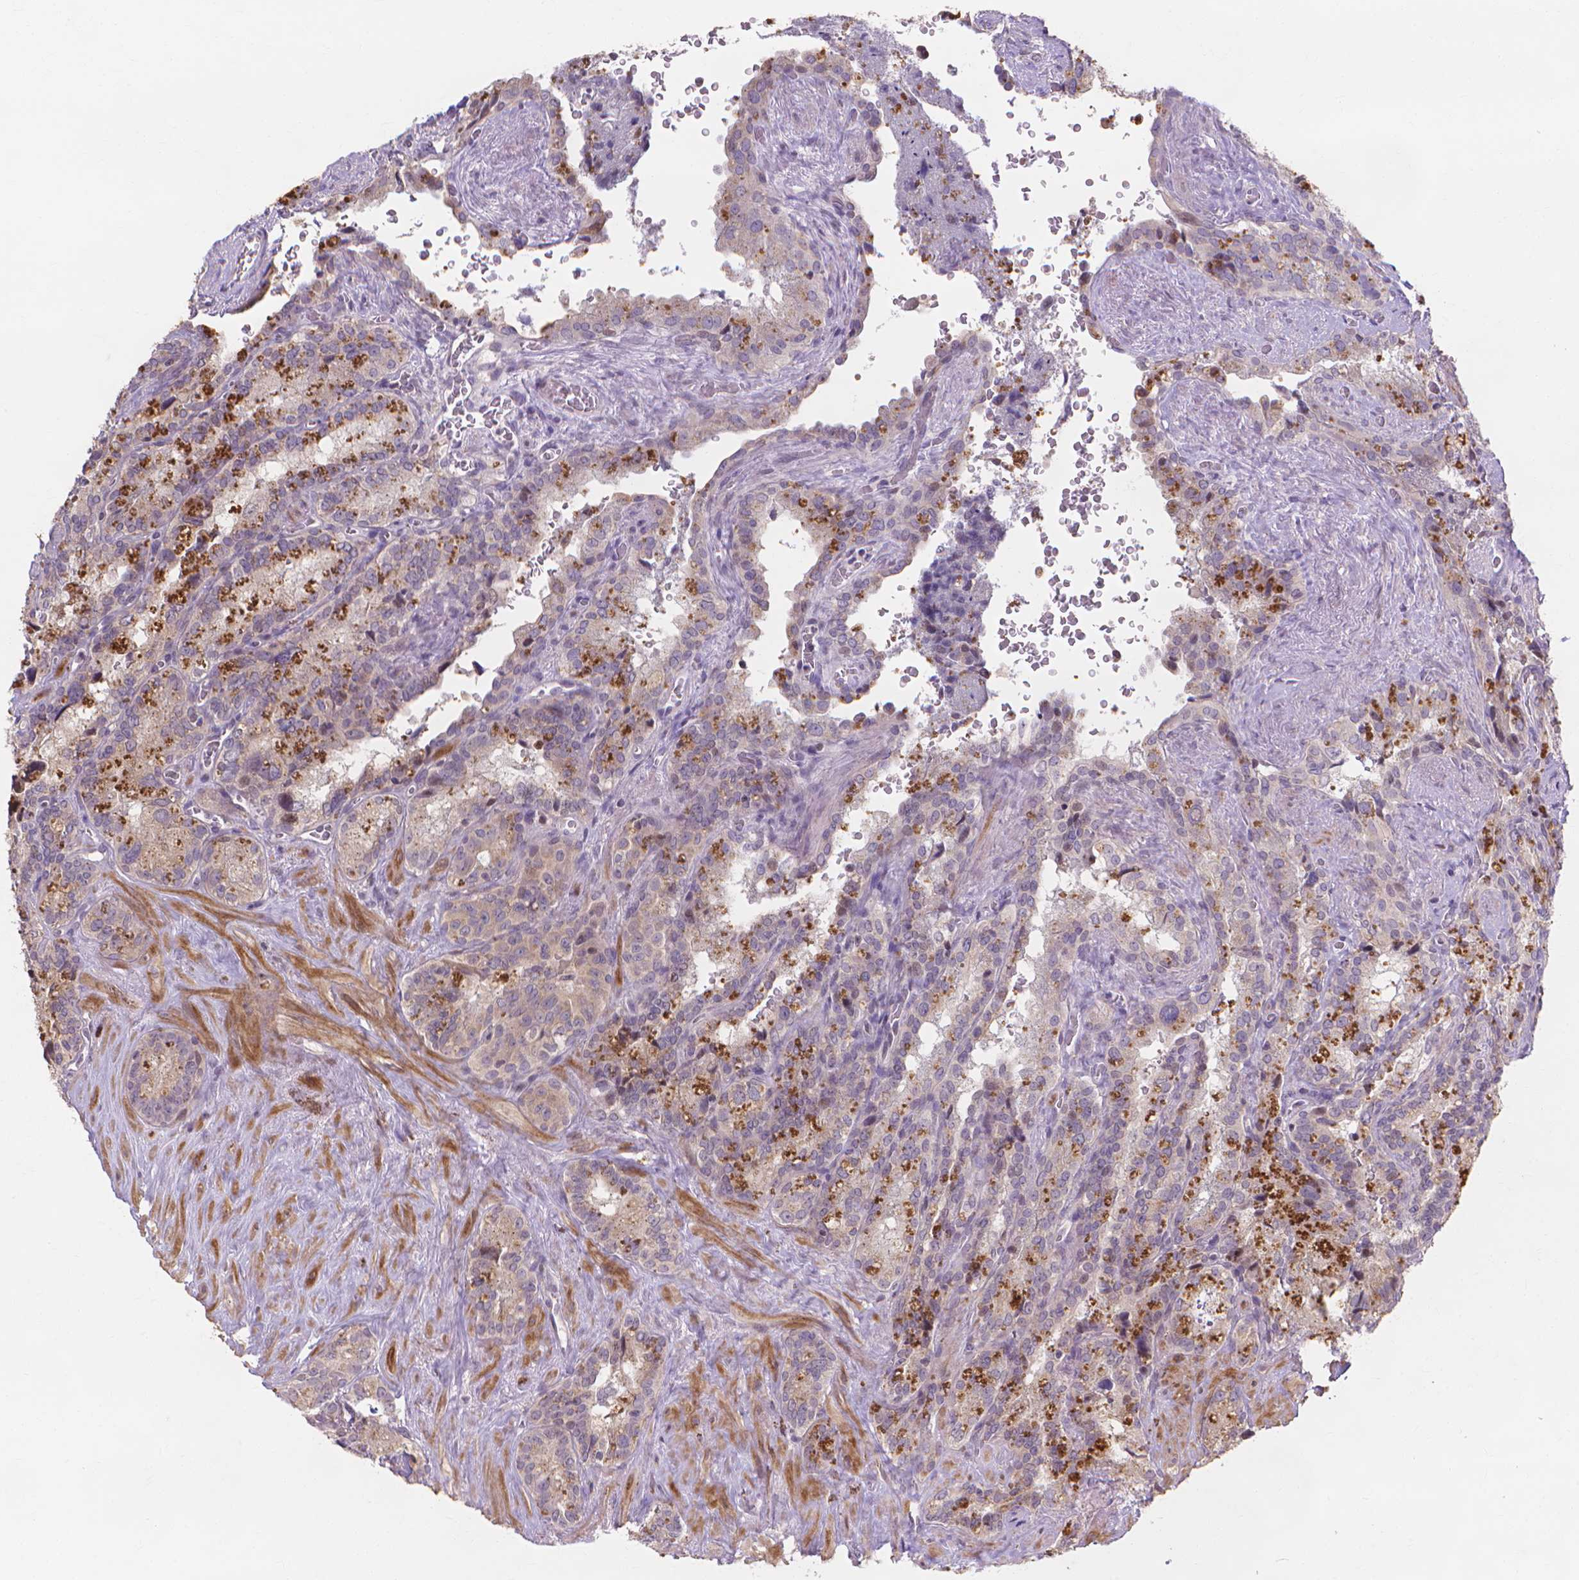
{"staining": {"intensity": "negative", "quantity": "none", "location": "none"}, "tissue": "seminal vesicle", "cell_type": "Glandular cells", "image_type": "normal", "snomed": [{"axis": "morphology", "description": "Normal tissue, NOS"}, {"axis": "topography", "description": "Prostate"}, {"axis": "topography", "description": "Seminal veicle"}], "caption": "There is no significant staining in glandular cells of seminal vesicle. The staining was performed using DAB (3,3'-diaminobenzidine) to visualize the protein expression in brown, while the nuclei were stained in blue with hematoxylin (Magnification: 20x).", "gene": "PRDM13", "patient": {"sex": "male", "age": 71}}